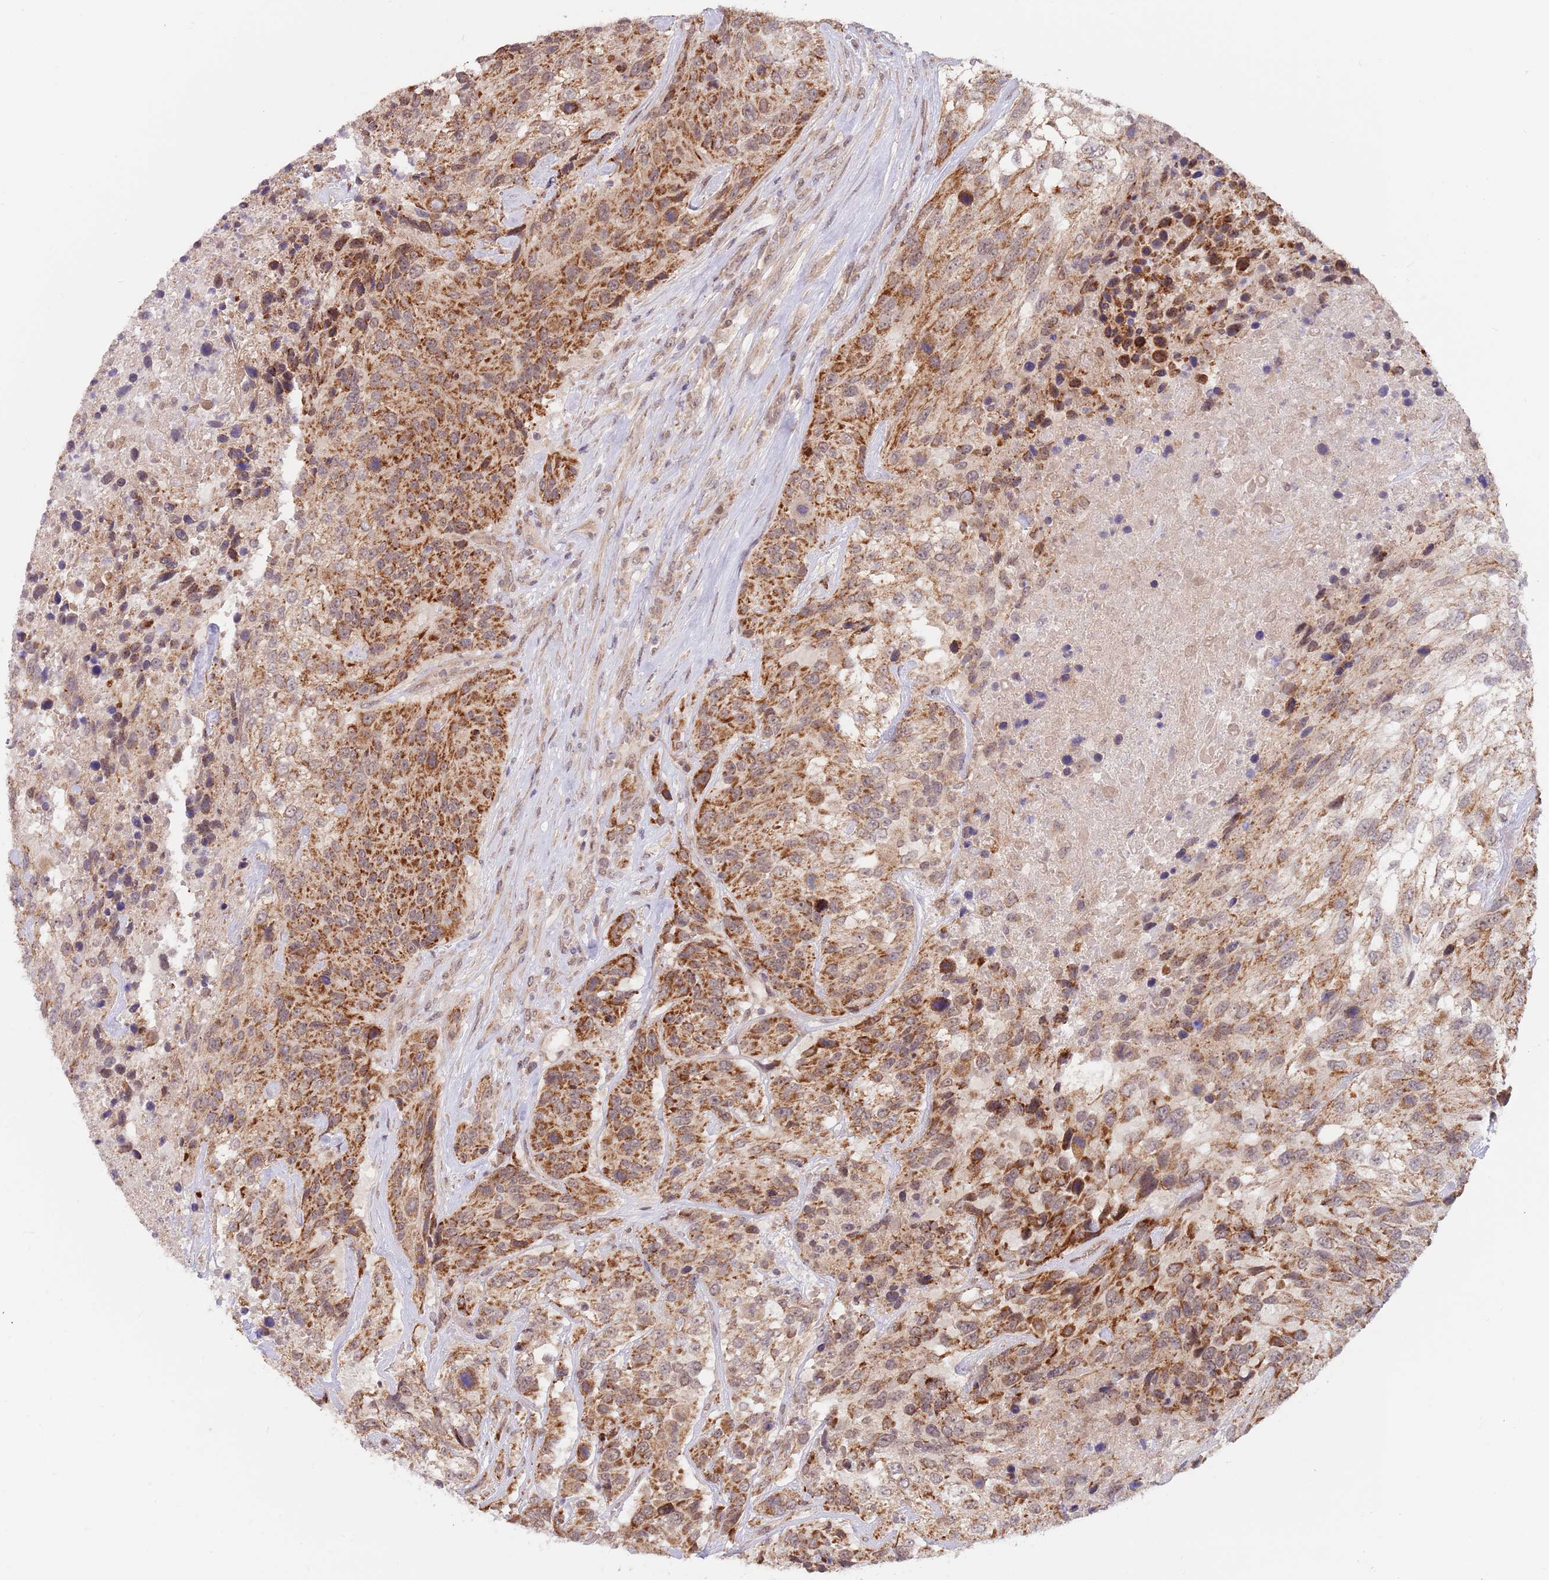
{"staining": {"intensity": "strong", "quantity": ">75%", "location": "cytoplasmic/membranous"}, "tissue": "urothelial cancer", "cell_type": "Tumor cells", "image_type": "cancer", "snomed": [{"axis": "morphology", "description": "Urothelial carcinoma, High grade"}, {"axis": "topography", "description": "Urinary bladder"}], "caption": "Immunohistochemical staining of human urothelial cancer displays high levels of strong cytoplasmic/membranous protein positivity in about >75% of tumor cells.", "gene": "UQCC3", "patient": {"sex": "female", "age": 70}}